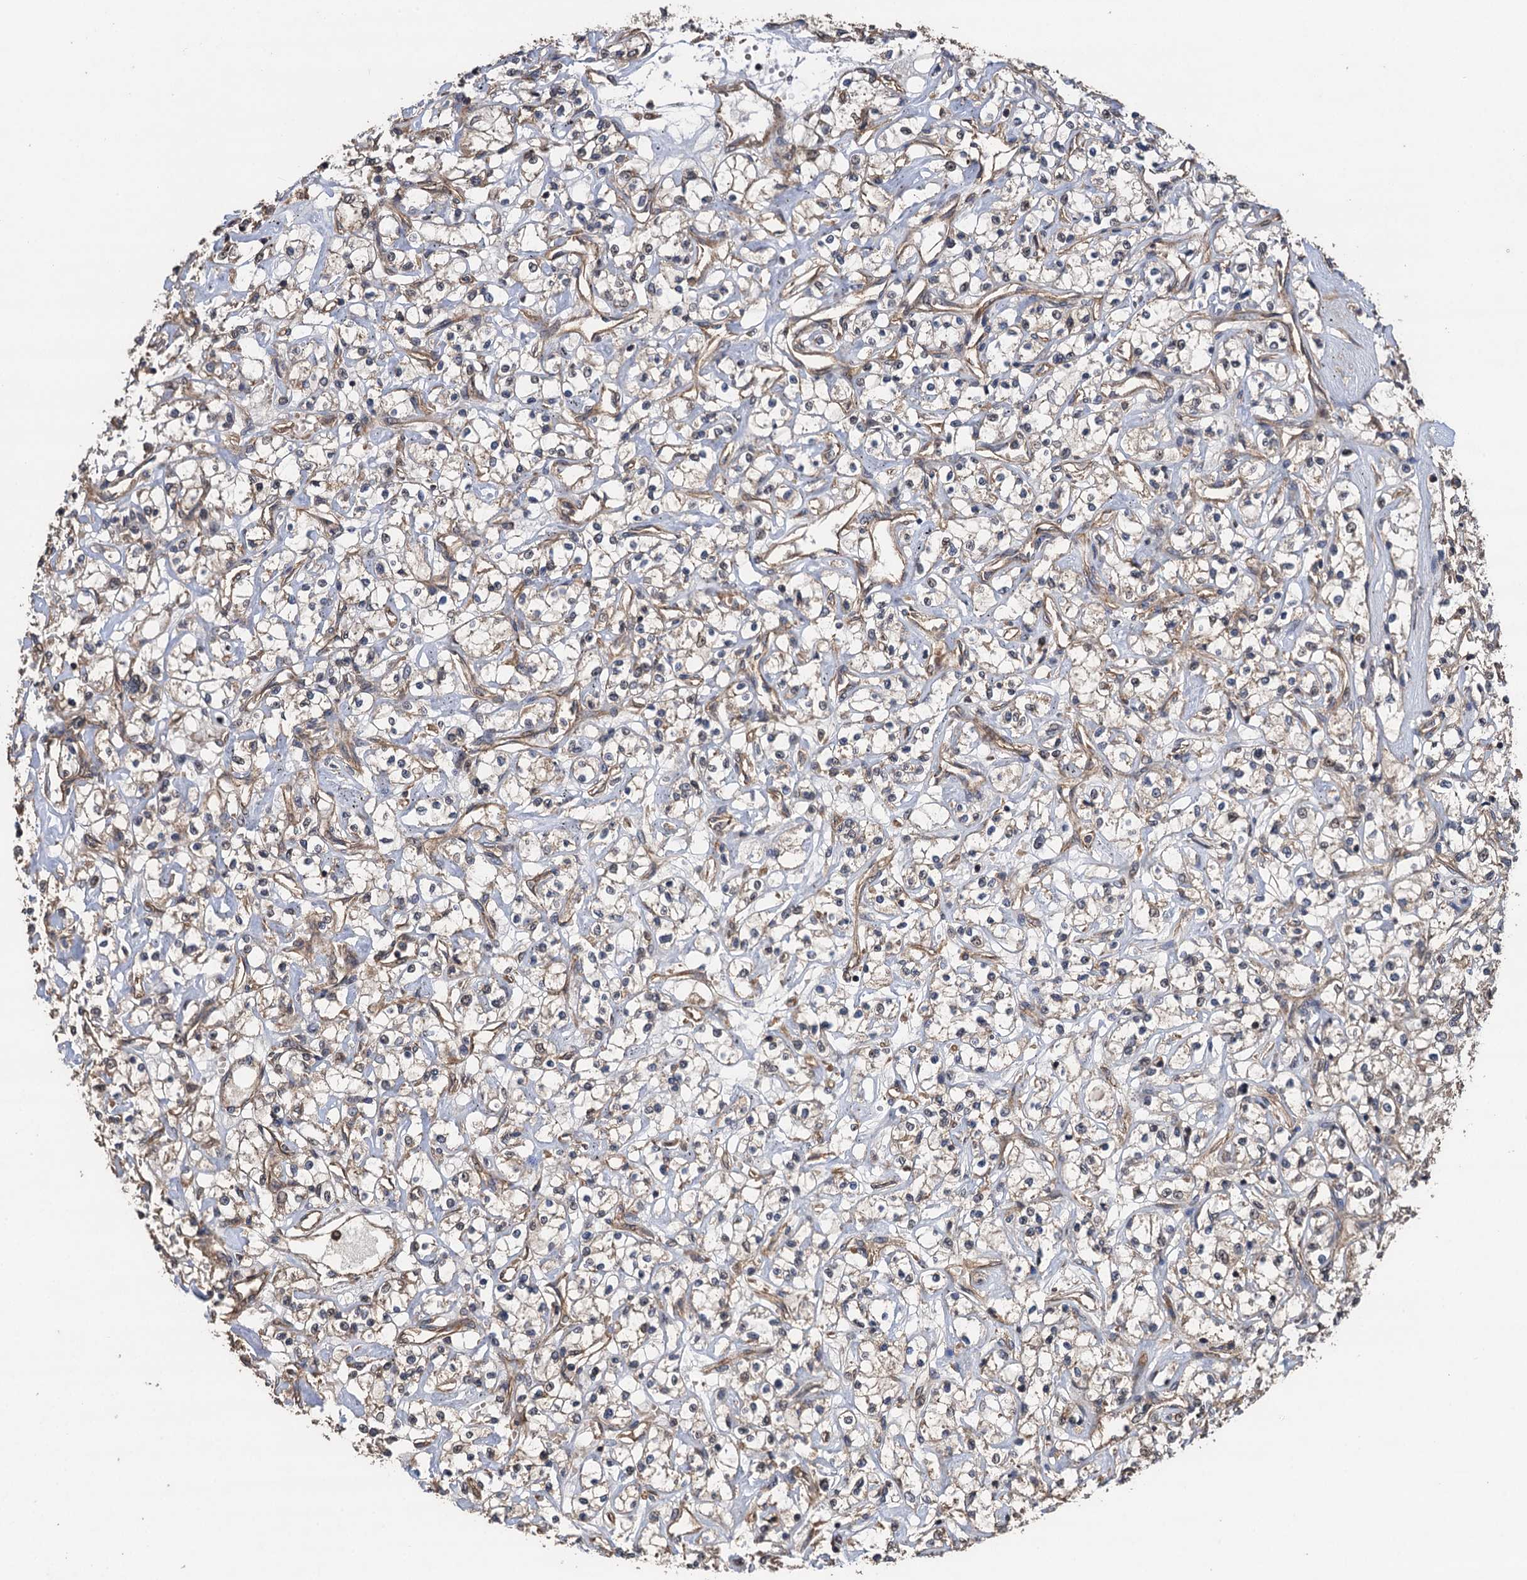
{"staining": {"intensity": "weak", "quantity": "<25%", "location": "cytoplasmic/membranous"}, "tissue": "renal cancer", "cell_type": "Tumor cells", "image_type": "cancer", "snomed": [{"axis": "morphology", "description": "Adenocarcinoma, NOS"}, {"axis": "topography", "description": "Kidney"}], "caption": "Immunohistochemistry (IHC) histopathology image of neoplastic tissue: adenocarcinoma (renal) stained with DAB shows no significant protein expression in tumor cells. (DAB immunohistochemistry with hematoxylin counter stain).", "gene": "TMEM39B", "patient": {"sex": "female", "age": 59}}